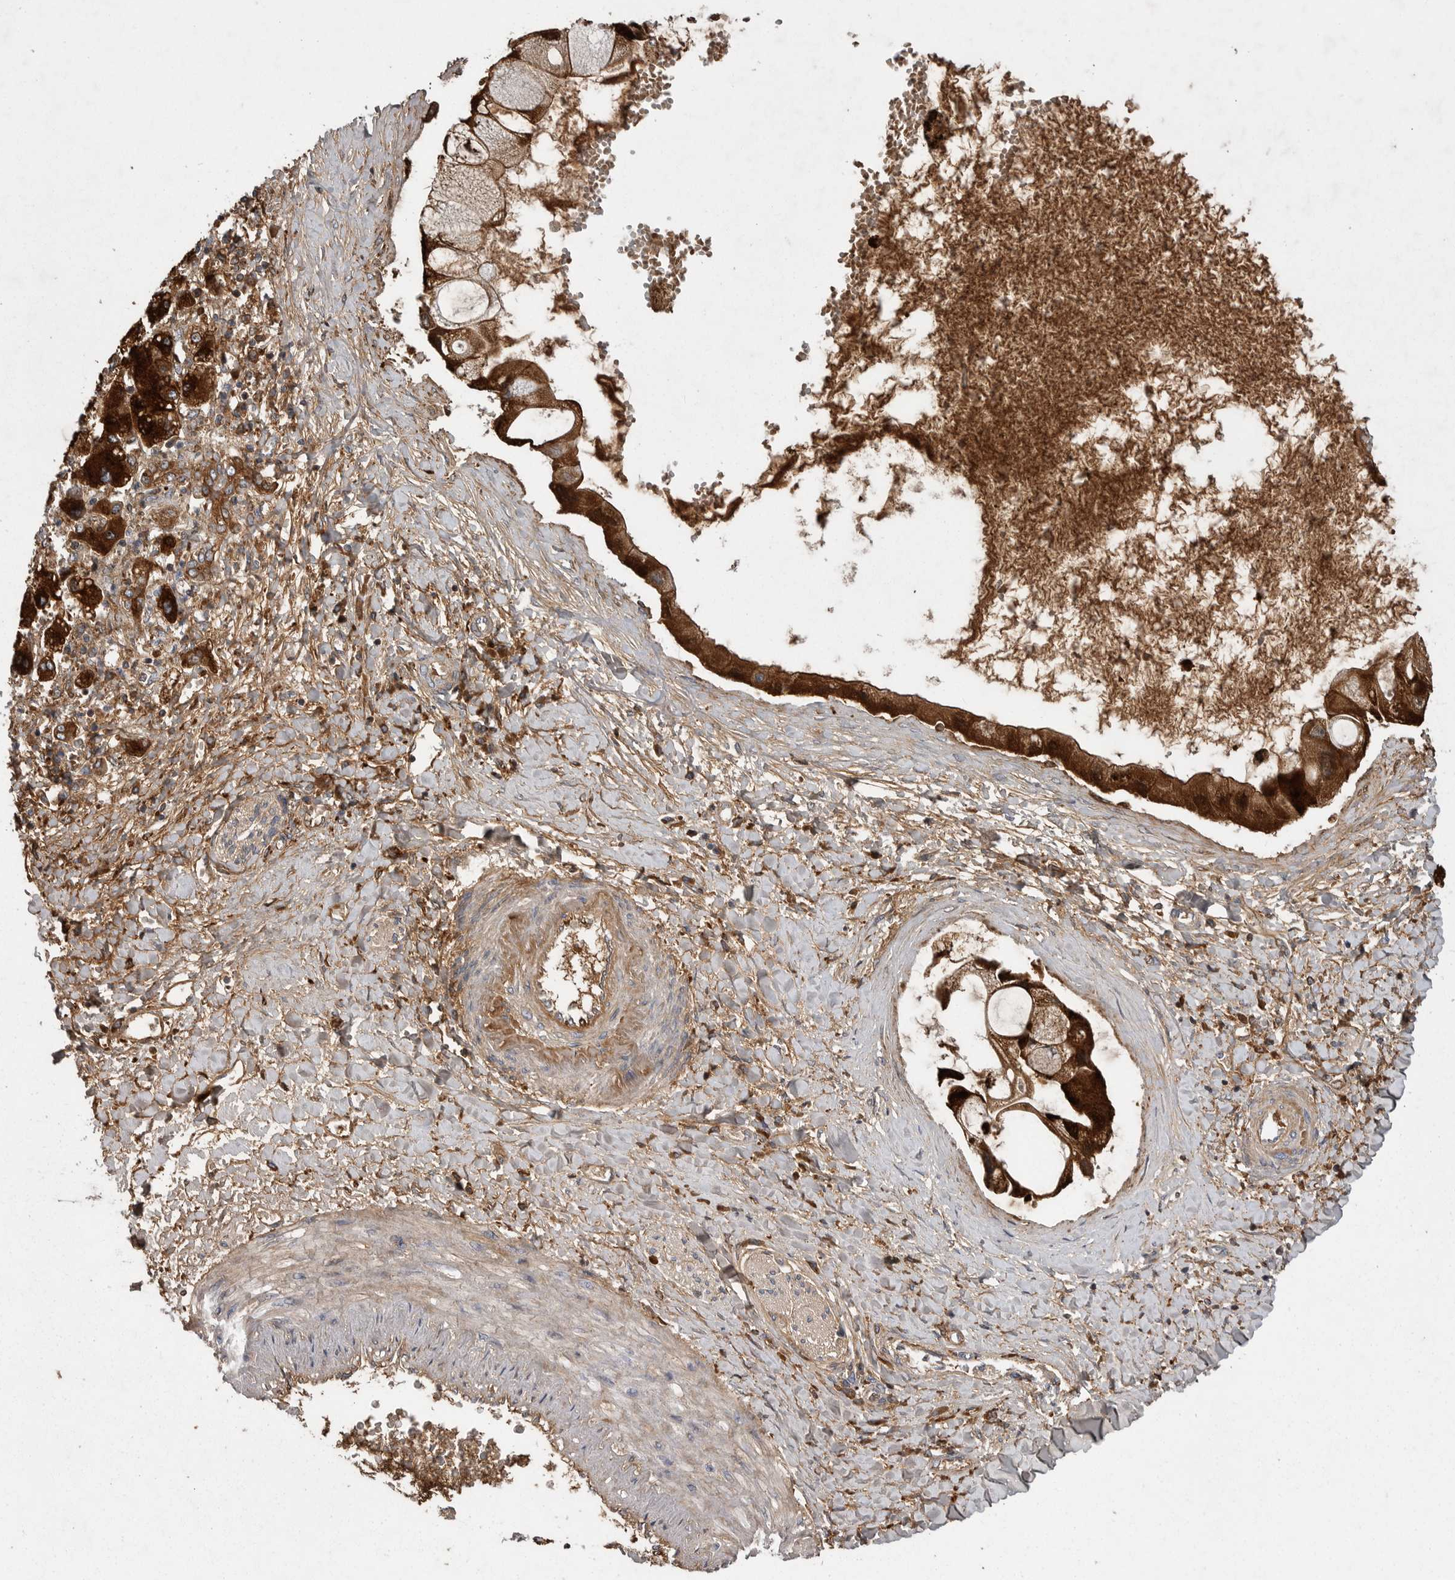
{"staining": {"intensity": "strong", "quantity": ">75%", "location": "cytoplasmic/membranous"}, "tissue": "liver cancer", "cell_type": "Tumor cells", "image_type": "cancer", "snomed": [{"axis": "morphology", "description": "Cholangiocarcinoma"}, {"axis": "topography", "description": "Liver"}], "caption": "Liver cancer (cholangiocarcinoma) stained with a brown dye shows strong cytoplasmic/membranous positive staining in approximately >75% of tumor cells.", "gene": "CRP", "patient": {"sex": "male", "age": 50}}